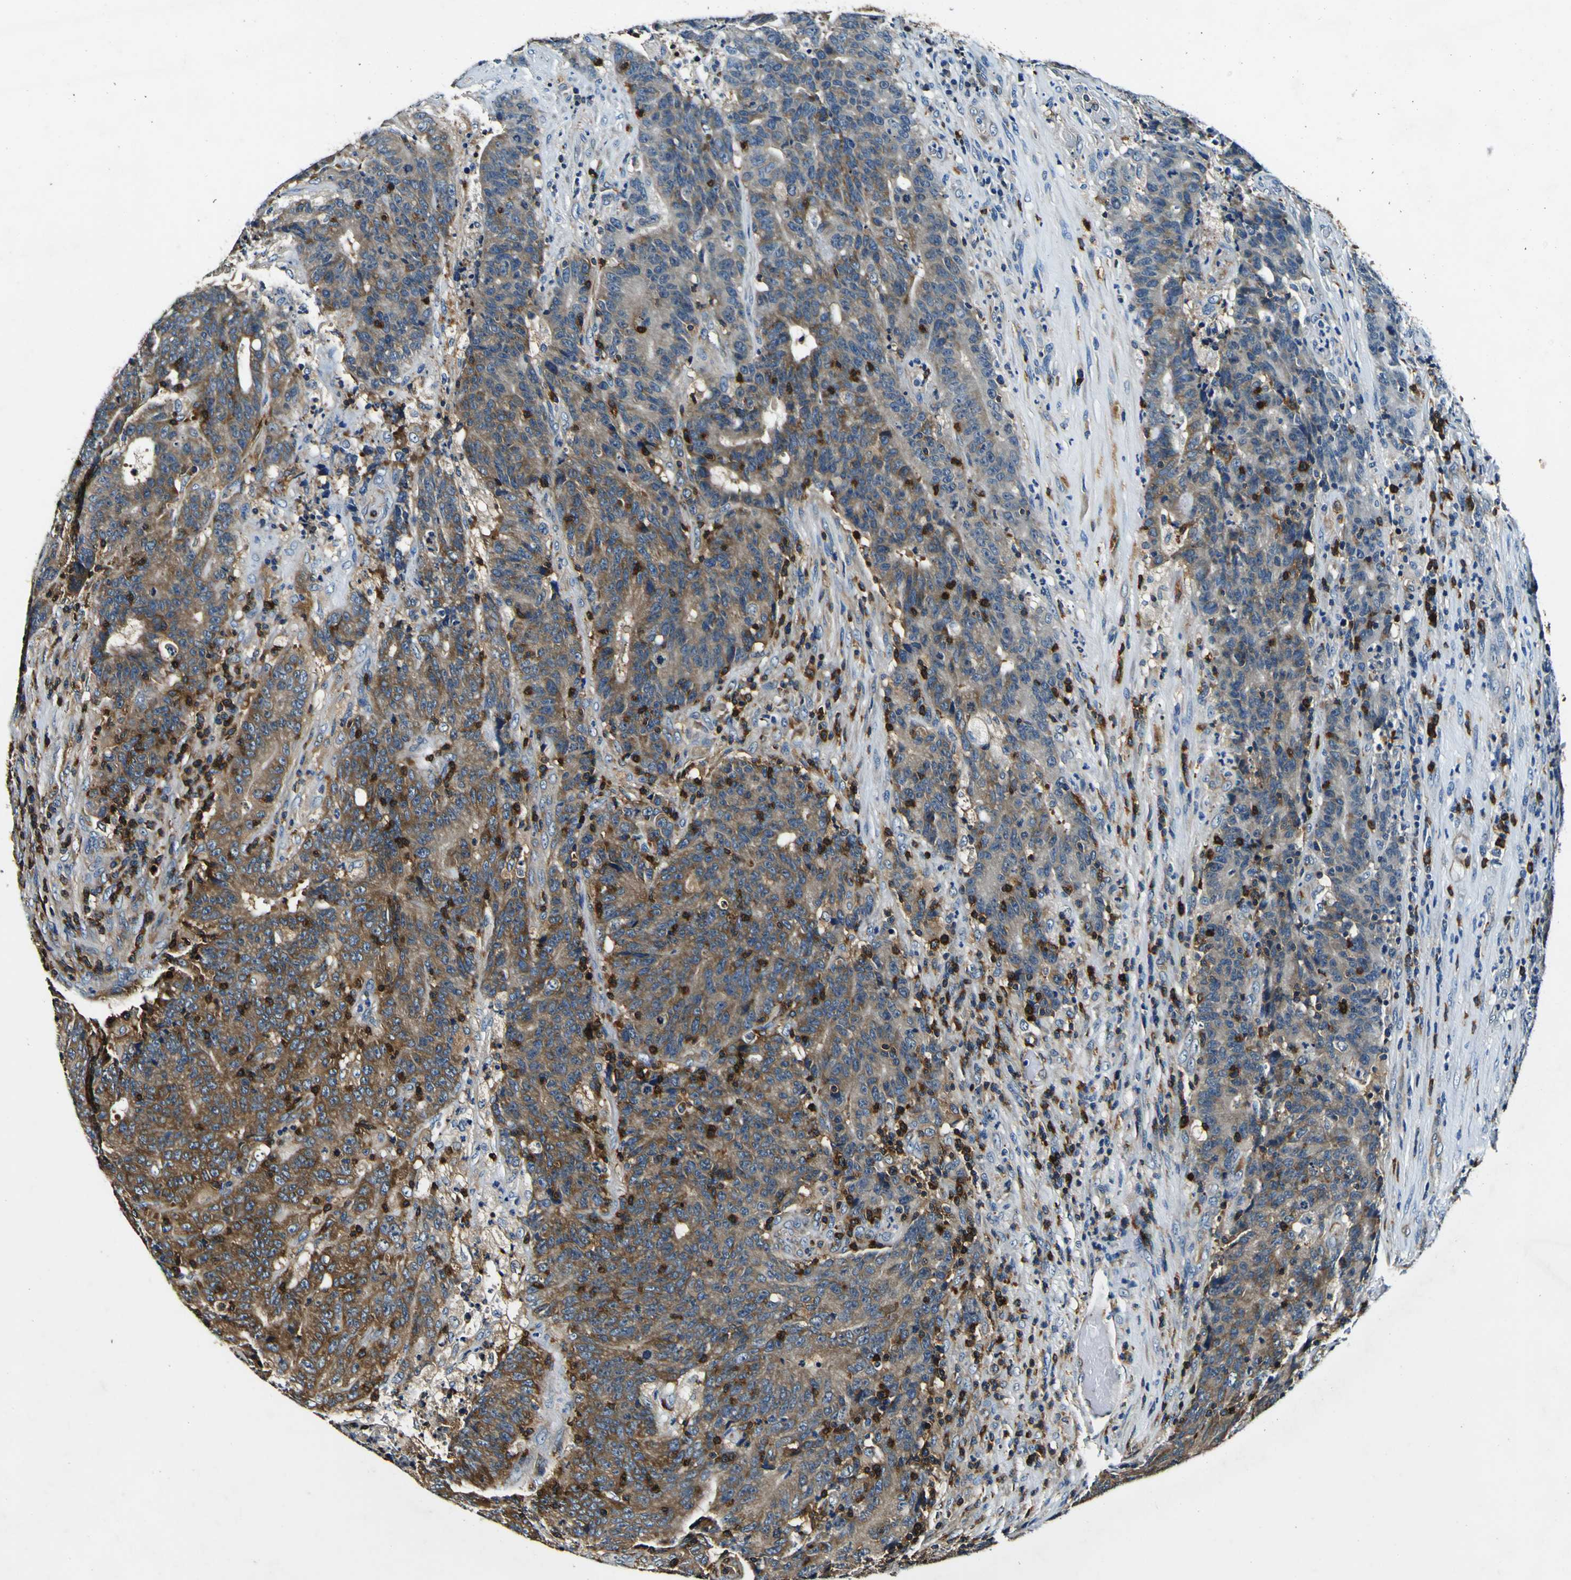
{"staining": {"intensity": "moderate", "quantity": ">75%", "location": "cytoplasmic/membranous"}, "tissue": "colorectal cancer", "cell_type": "Tumor cells", "image_type": "cancer", "snomed": [{"axis": "morphology", "description": "Normal tissue, NOS"}, {"axis": "morphology", "description": "Adenocarcinoma, NOS"}, {"axis": "topography", "description": "Colon"}], "caption": "This is an image of immunohistochemistry (IHC) staining of colorectal adenocarcinoma, which shows moderate expression in the cytoplasmic/membranous of tumor cells.", "gene": "RHOT2", "patient": {"sex": "female", "age": 75}}